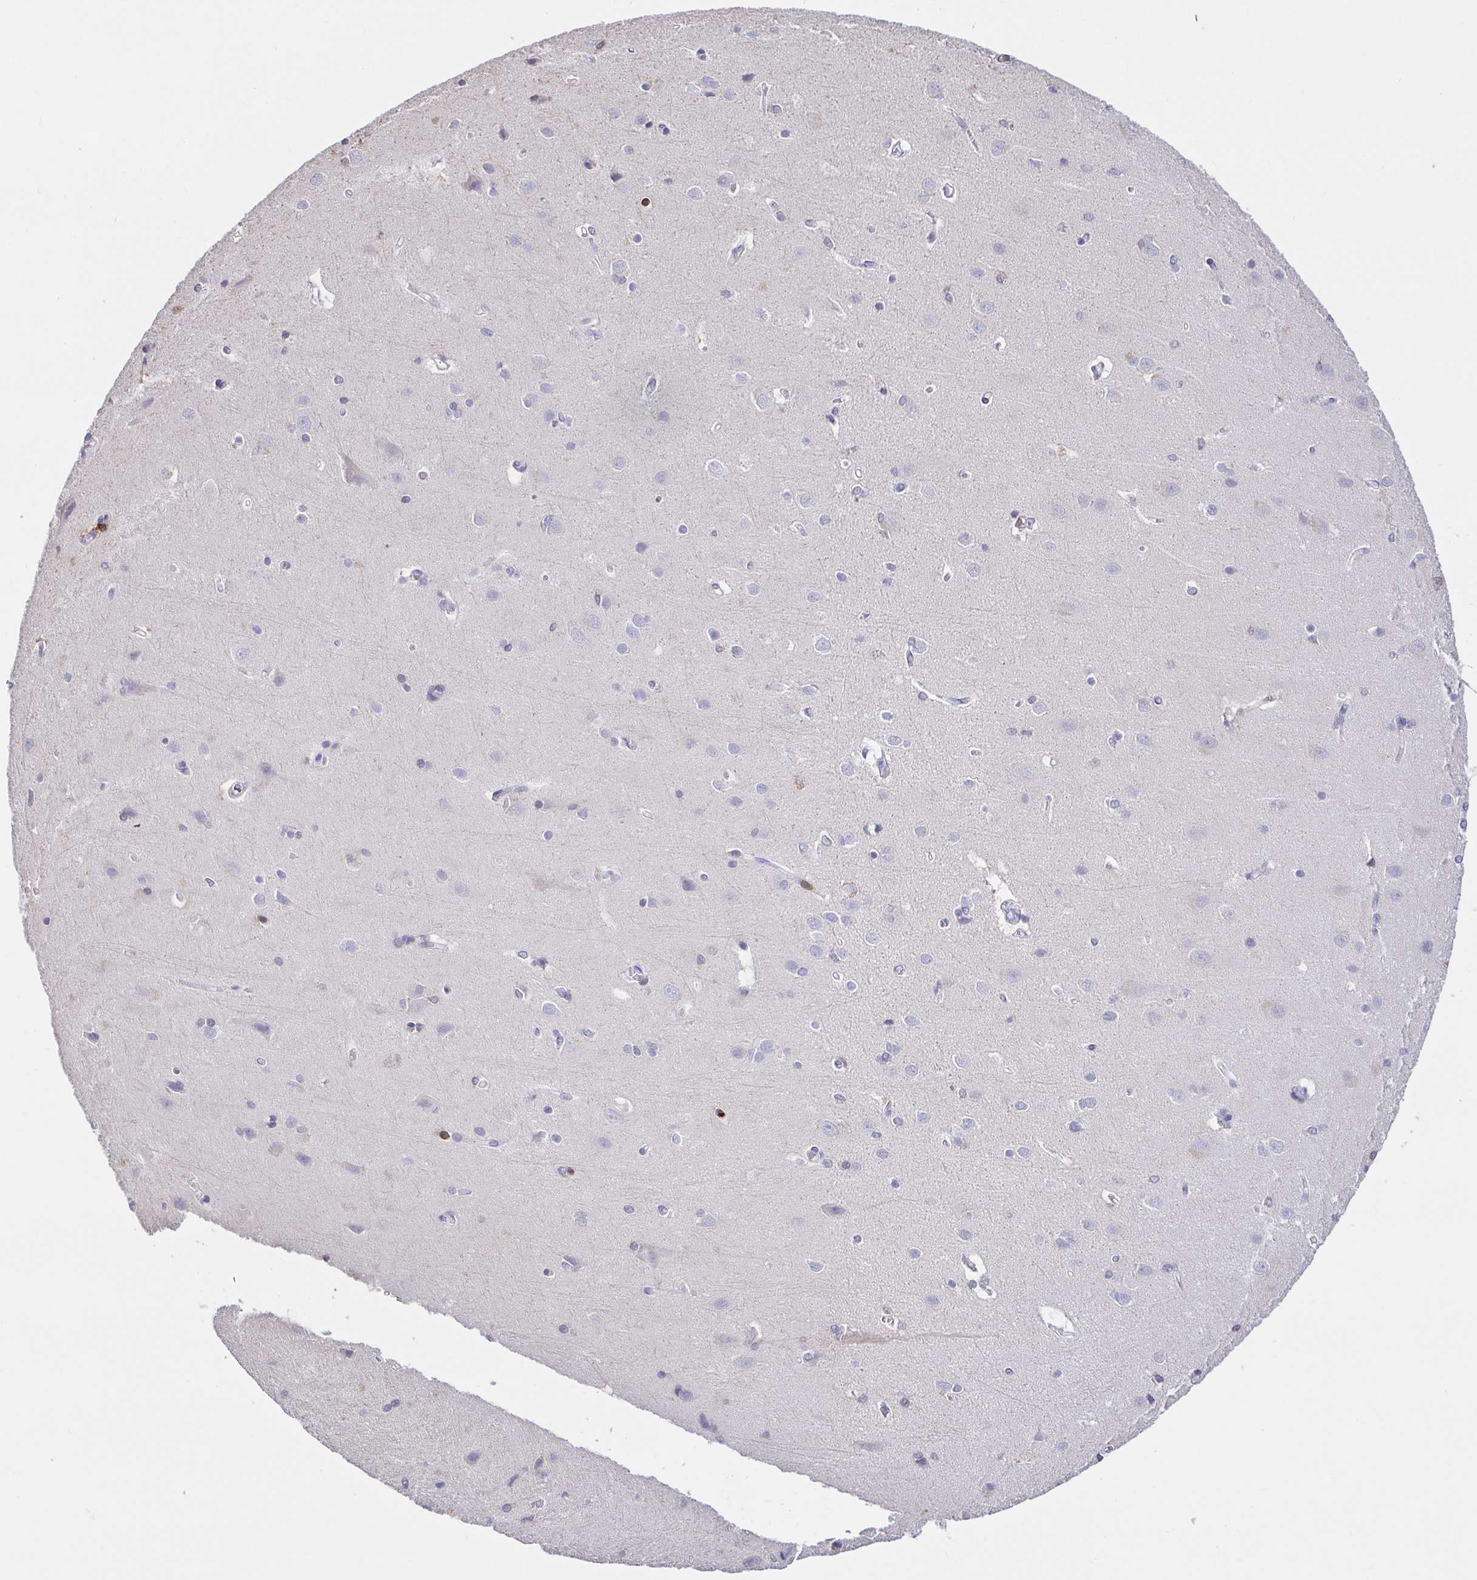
{"staining": {"intensity": "negative", "quantity": "none", "location": "none"}, "tissue": "cerebral cortex", "cell_type": "Endothelial cells", "image_type": "normal", "snomed": [{"axis": "morphology", "description": "Normal tissue, NOS"}, {"axis": "topography", "description": "Cerebral cortex"}], "caption": "Endothelial cells are negative for protein expression in normal human cerebral cortex. (DAB immunohistochemistry (IHC) visualized using brightfield microscopy, high magnification).", "gene": "SKAP1", "patient": {"sex": "male", "age": 37}}